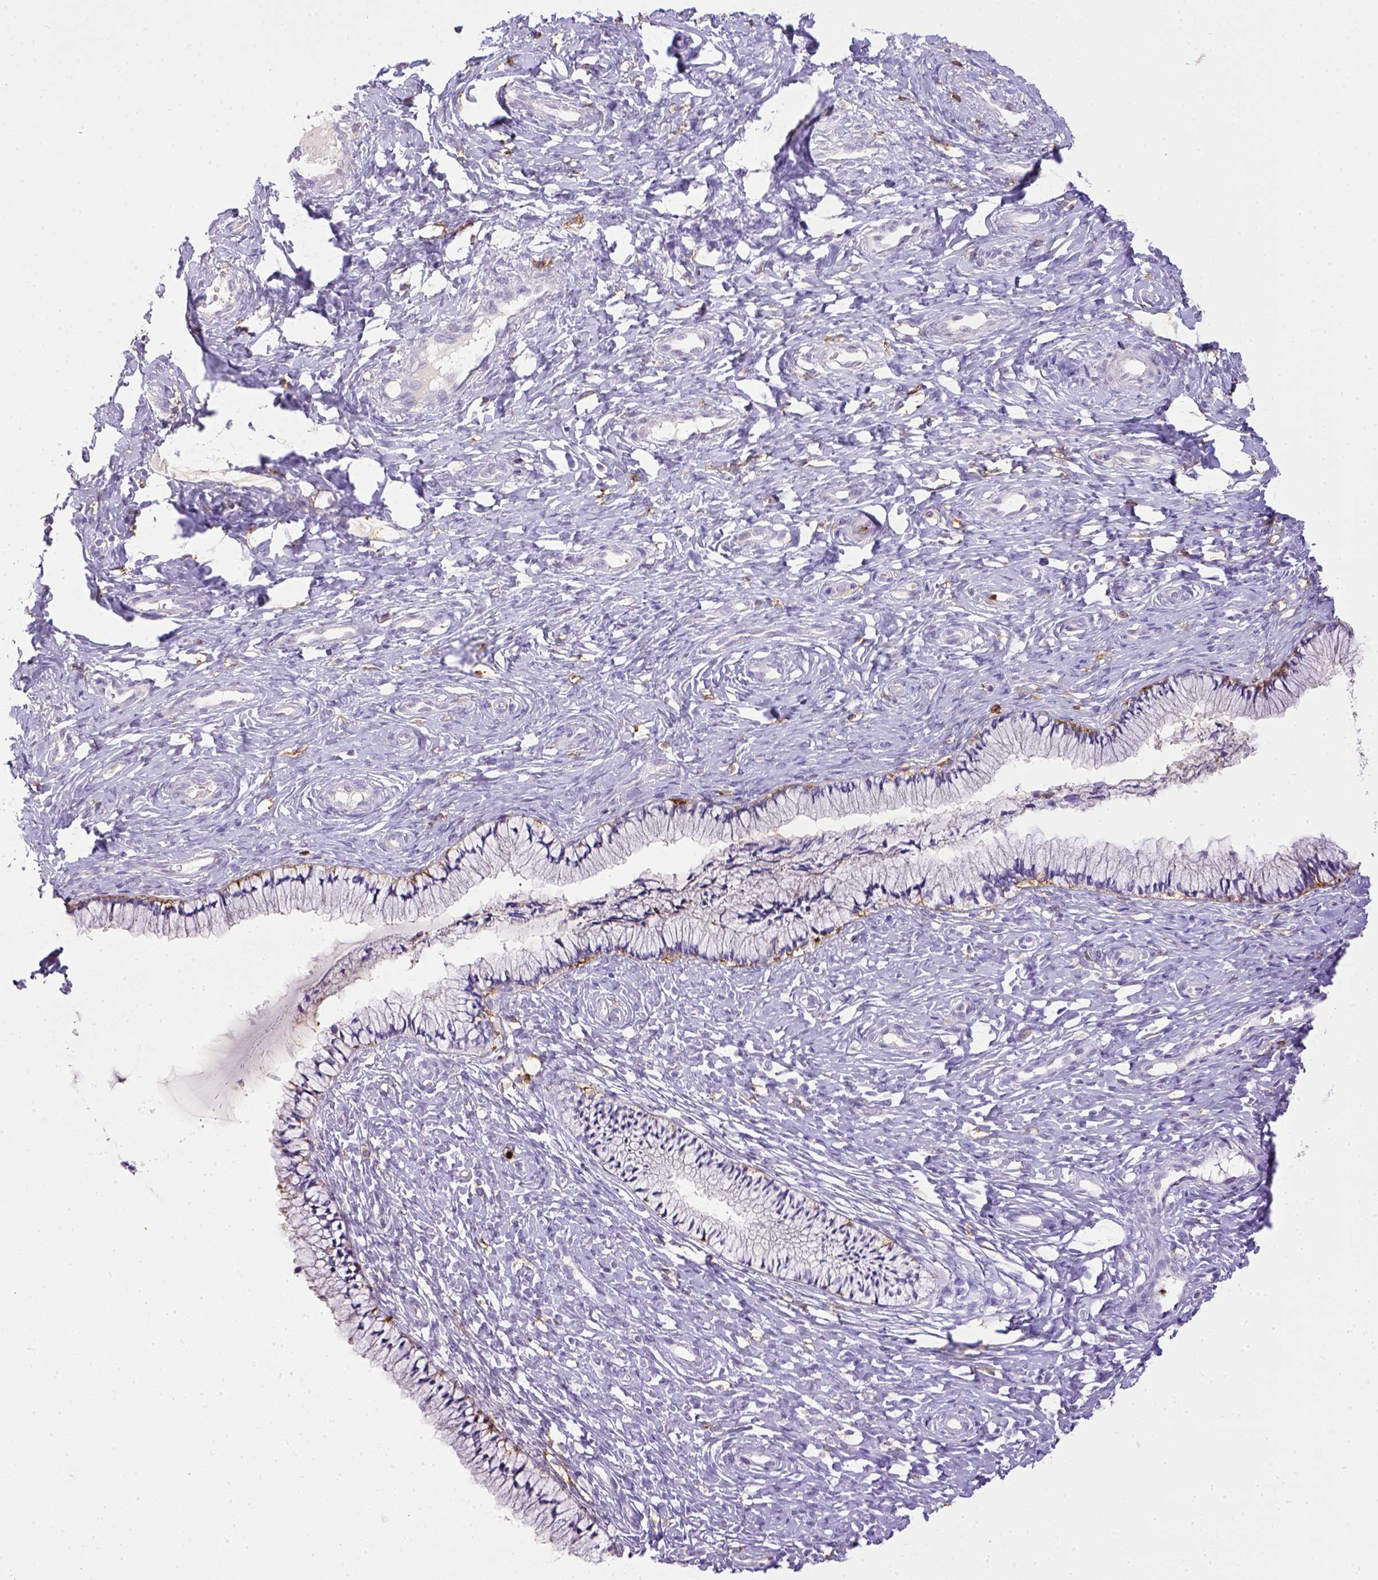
{"staining": {"intensity": "negative", "quantity": "none", "location": "none"}, "tissue": "cervix", "cell_type": "Glandular cells", "image_type": "normal", "snomed": [{"axis": "morphology", "description": "Normal tissue, NOS"}, {"axis": "topography", "description": "Cervix"}], "caption": "This is an immunohistochemistry (IHC) image of unremarkable human cervix. There is no positivity in glandular cells.", "gene": "ITGAM", "patient": {"sex": "female", "age": 37}}